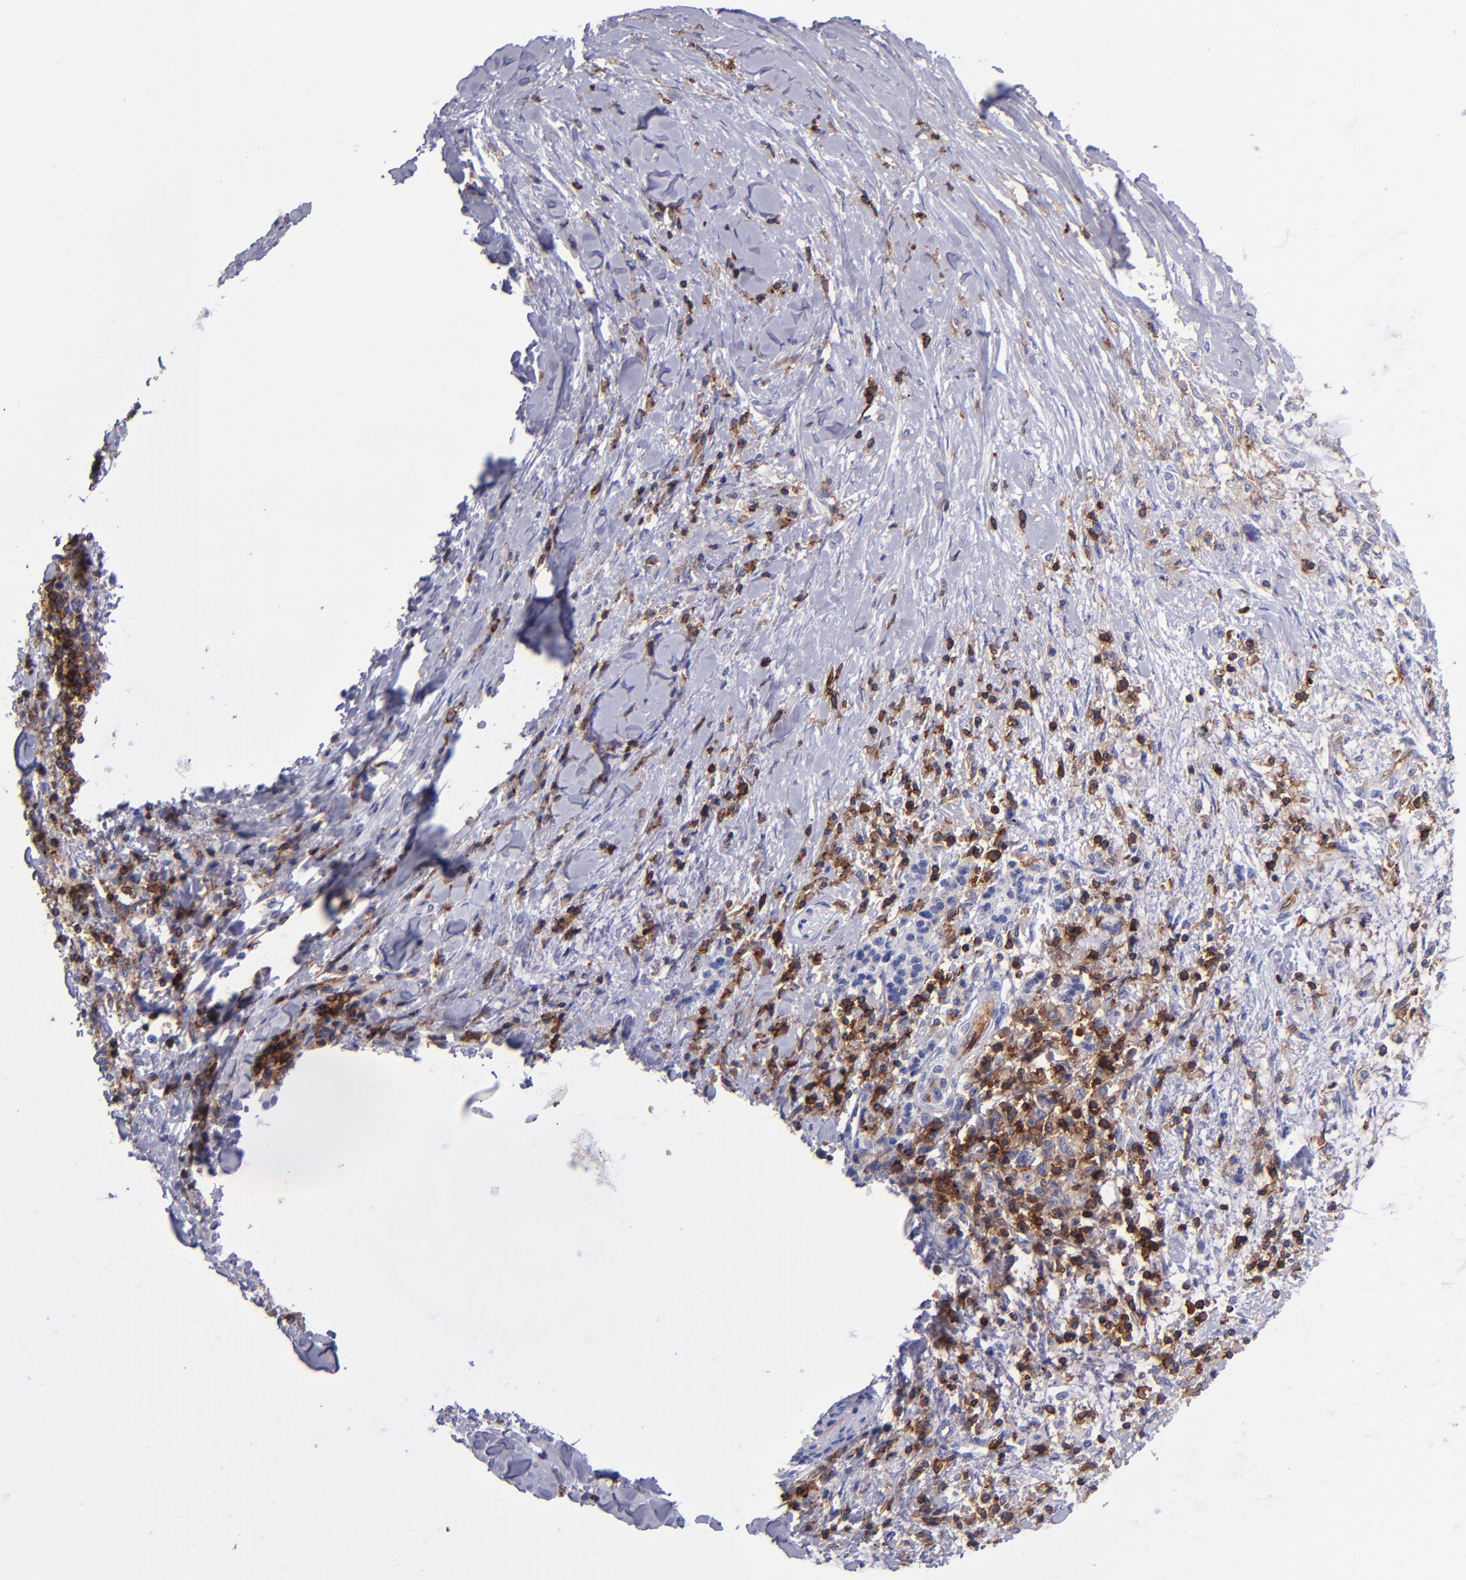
{"staining": {"intensity": "negative", "quantity": "none", "location": "none"}, "tissue": "pancreatic cancer", "cell_type": "Tumor cells", "image_type": "cancer", "snomed": [{"axis": "morphology", "description": "Adenocarcinoma, NOS"}, {"axis": "topography", "description": "Pancreas"}], "caption": "Tumor cells show no significant staining in pancreatic cancer.", "gene": "ICAM3", "patient": {"sex": "female", "age": 64}}